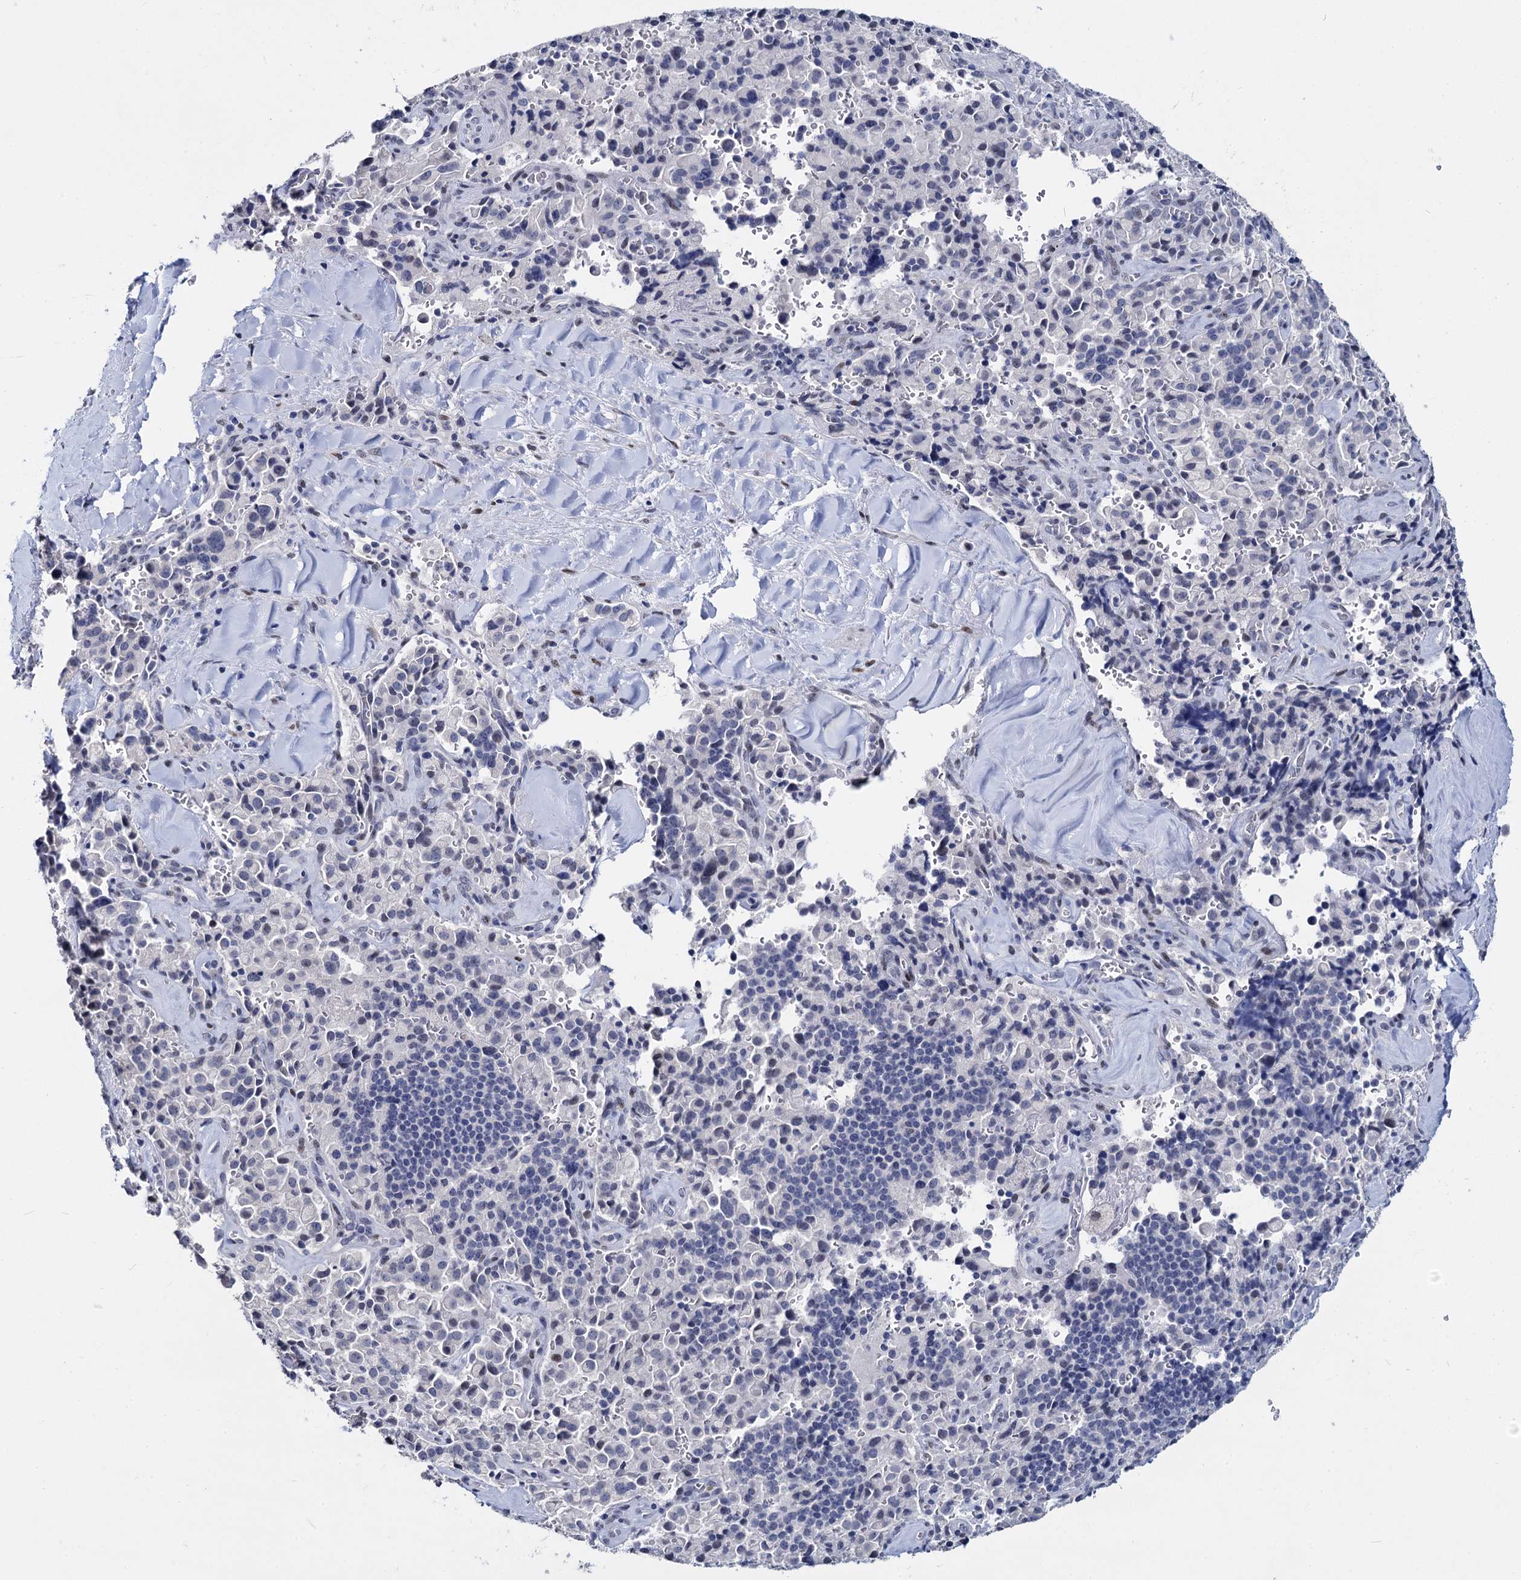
{"staining": {"intensity": "negative", "quantity": "none", "location": "none"}, "tissue": "pancreatic cancer", "cell_type": "Tumor cells", "image_type": "cancer", "snomed": [{"axis": "morphology", "description": "Adenocarcinoma, NOS"}, {"axis": "topography", "description": "Pancreas"}], "caption": "Adenocarcinoma (pancreatic) was stained to show a protein in brown. There is no significant staining in tumor cells.", "gene": "MAGEA4", "patient": {"sex": "male", "age": 65}}